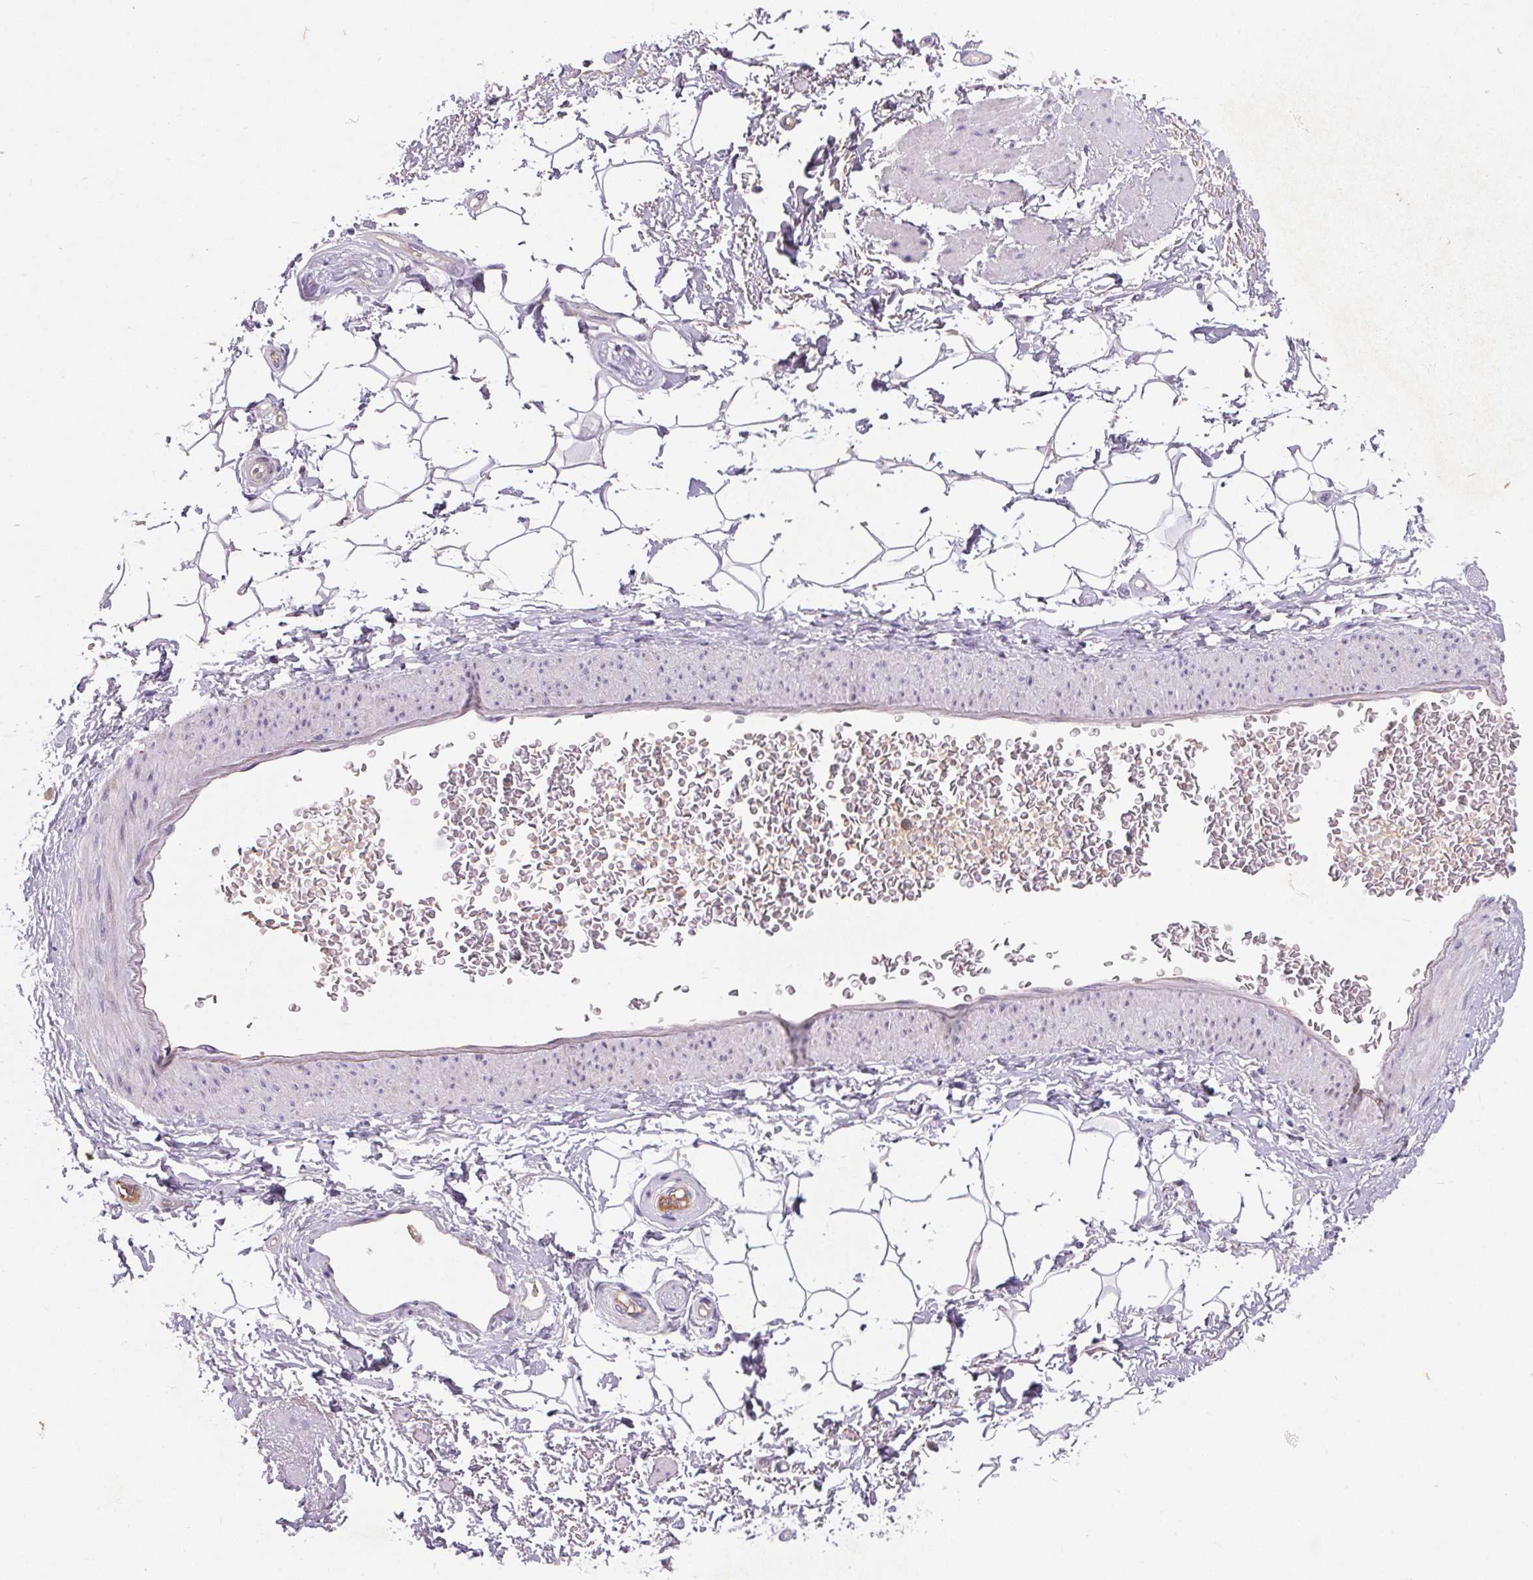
{"staining": {"intensity": "negative", "quantity": "none", "location": "none"}, "tissue": "adipose tissue", "cell_type": "Adipocytes", "image_type": "normal", "snomed": [{"axis": "morphology", "description": "Normal tissue, NOS"}, {"axis": "topography", "description": "Anal"}, {"axis": "topography", "description": "Peripheral nerve tissue"}], "caption": "Normal adipose tissue was stained to show a protein in brown. There is no significant positivity in adipocytes. The staining was performed using DAB (3,3'-diaminobenzidine) to visualize the protein expression in brown, while the nuclei were stained in blue with hematoxylin (Magnification: 20x).", "gene": "APOC4", "patient": {"sex": "male", "age": 51}}